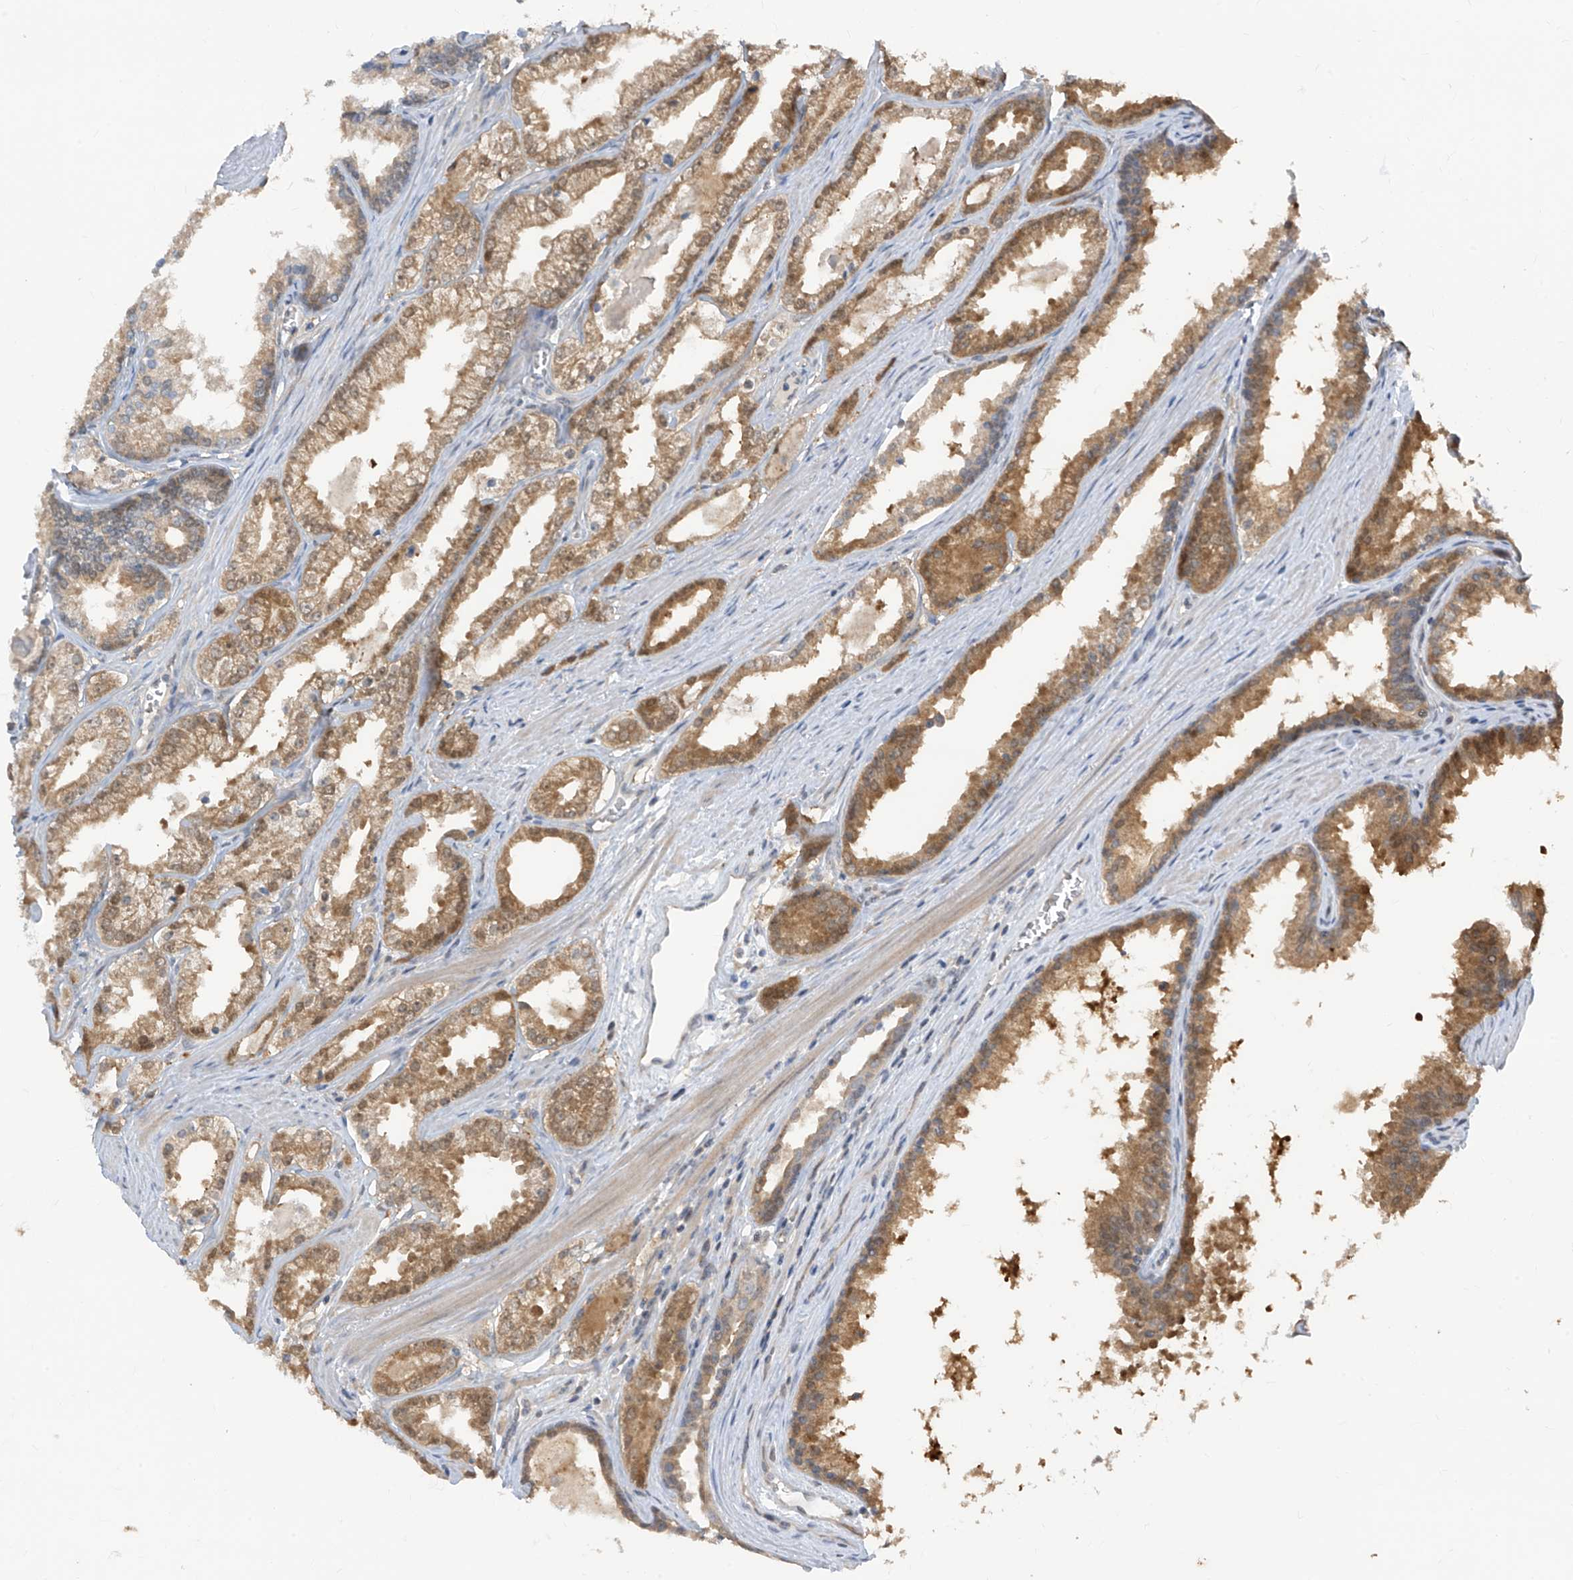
{"staining": {"intensity": "moderate", "quantity": ">75%", "location": "cytoplasmic/membranous"}, "tissue": "prostate cancer", "cell_type": "Tumor cells", "image_type": "cancer", "snomed": [{"axis": "morphology", "description": "Adenocarcinoma, High grade"}, {"axis": "topography", "description": "Prostate"}], "caption": "Tumor cells reveal medium levels of moderate cytoplasmic/membranous expression in approximately >75% of cells in adenocarcinoma (high-grade) (prostate).", "gene": "TTC38", "patient": {"sex": "male", "age": 68}}